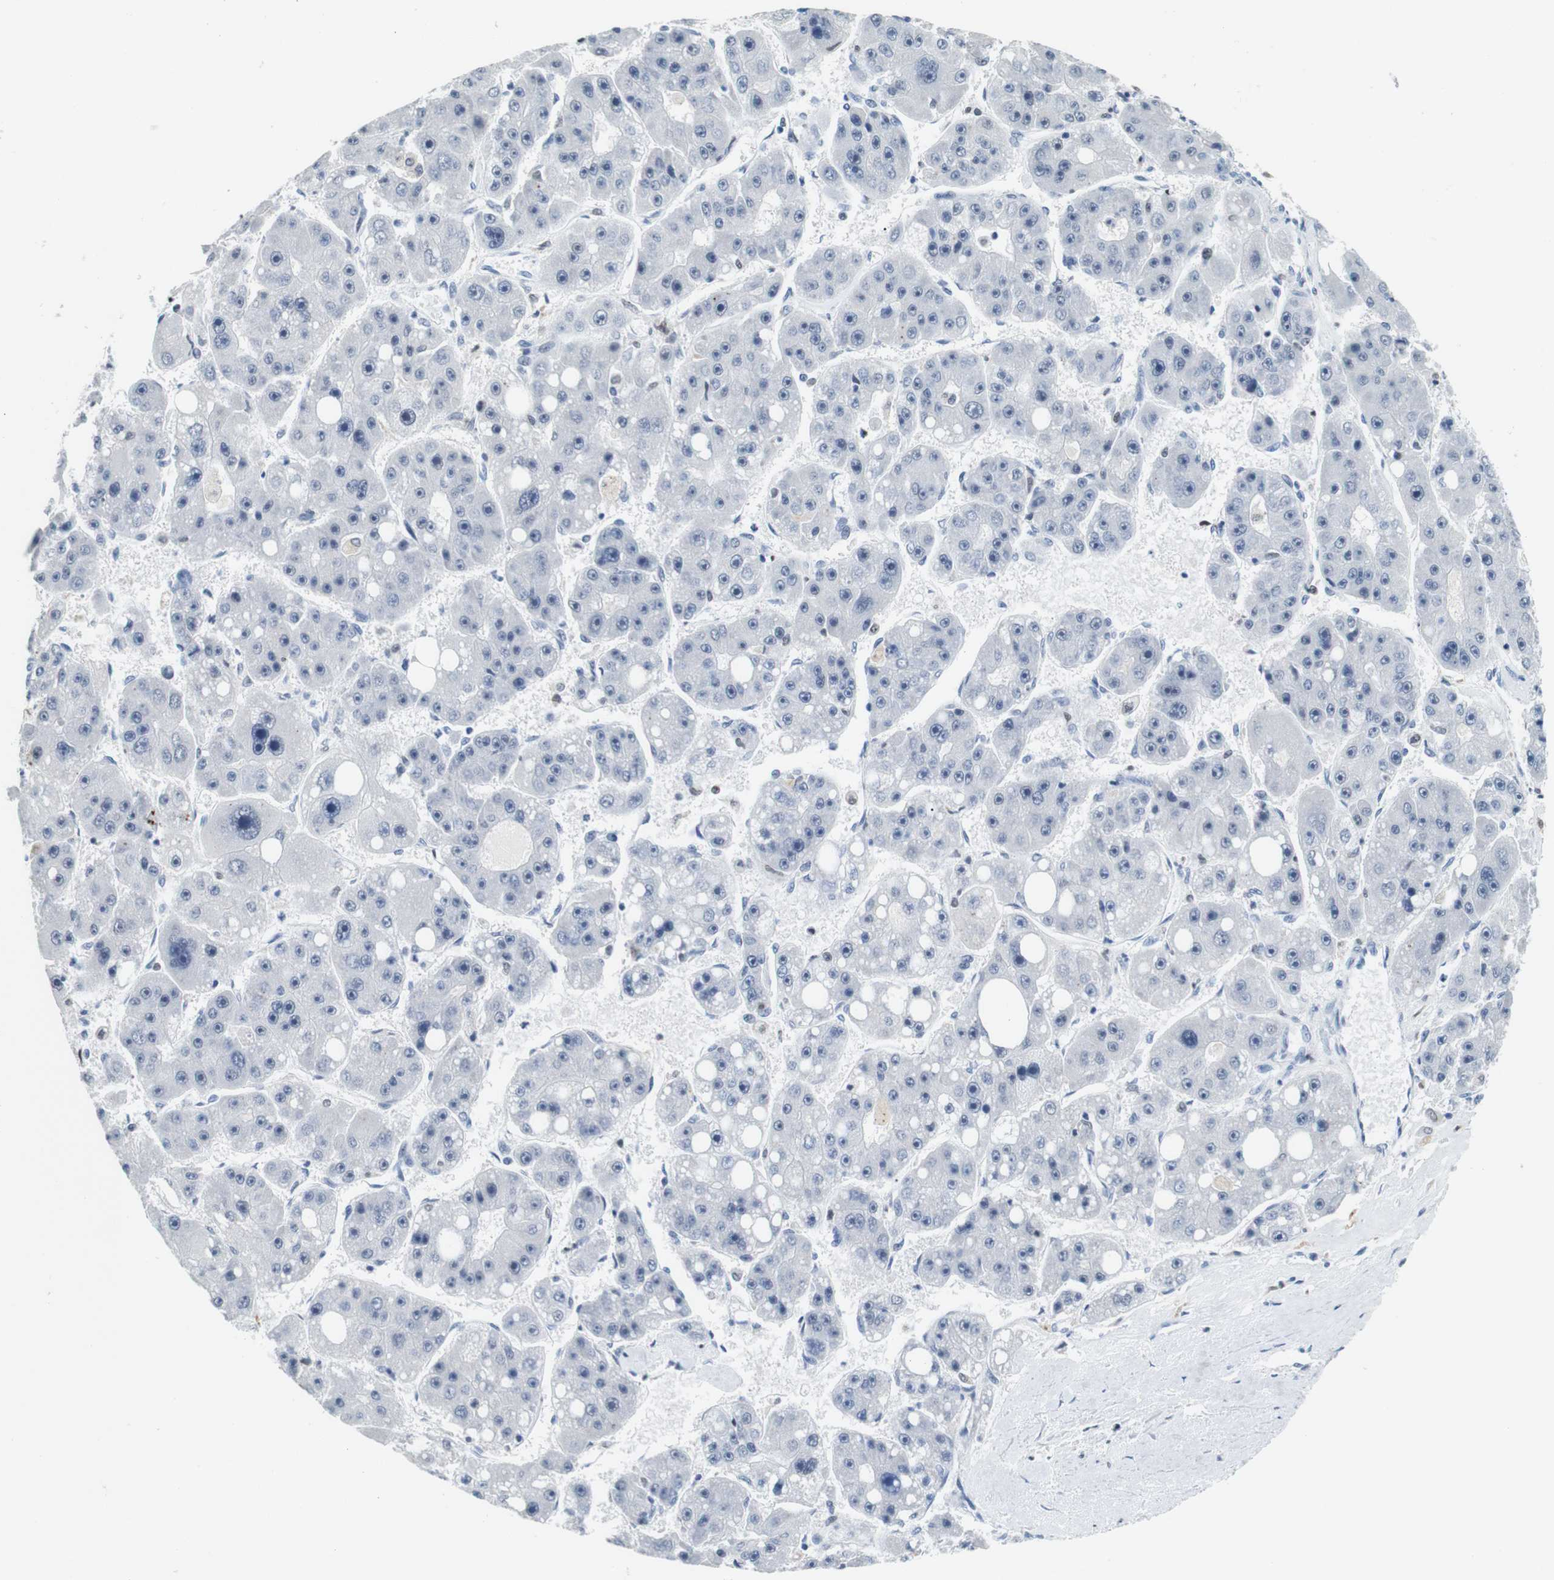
{"staining": {"intensity": "negative", "quantity": "none", "location": "none"}, "tissue": "liver cancer", "cell_type": "Tumor cells", "image_type": "cancer", "snomed": [{"axis": "morphology", "description": "Carcinoma, Hepatocellular, NOS"}, {"axis": "topography", "description": "Liver"}], "caption": "This is an IHC photomicrograph of hepatocellular carcinoma (liver). There is no expression in tumor cells.", "gene": "IRF8", "patient": {"sex": "female", "age": 61}}